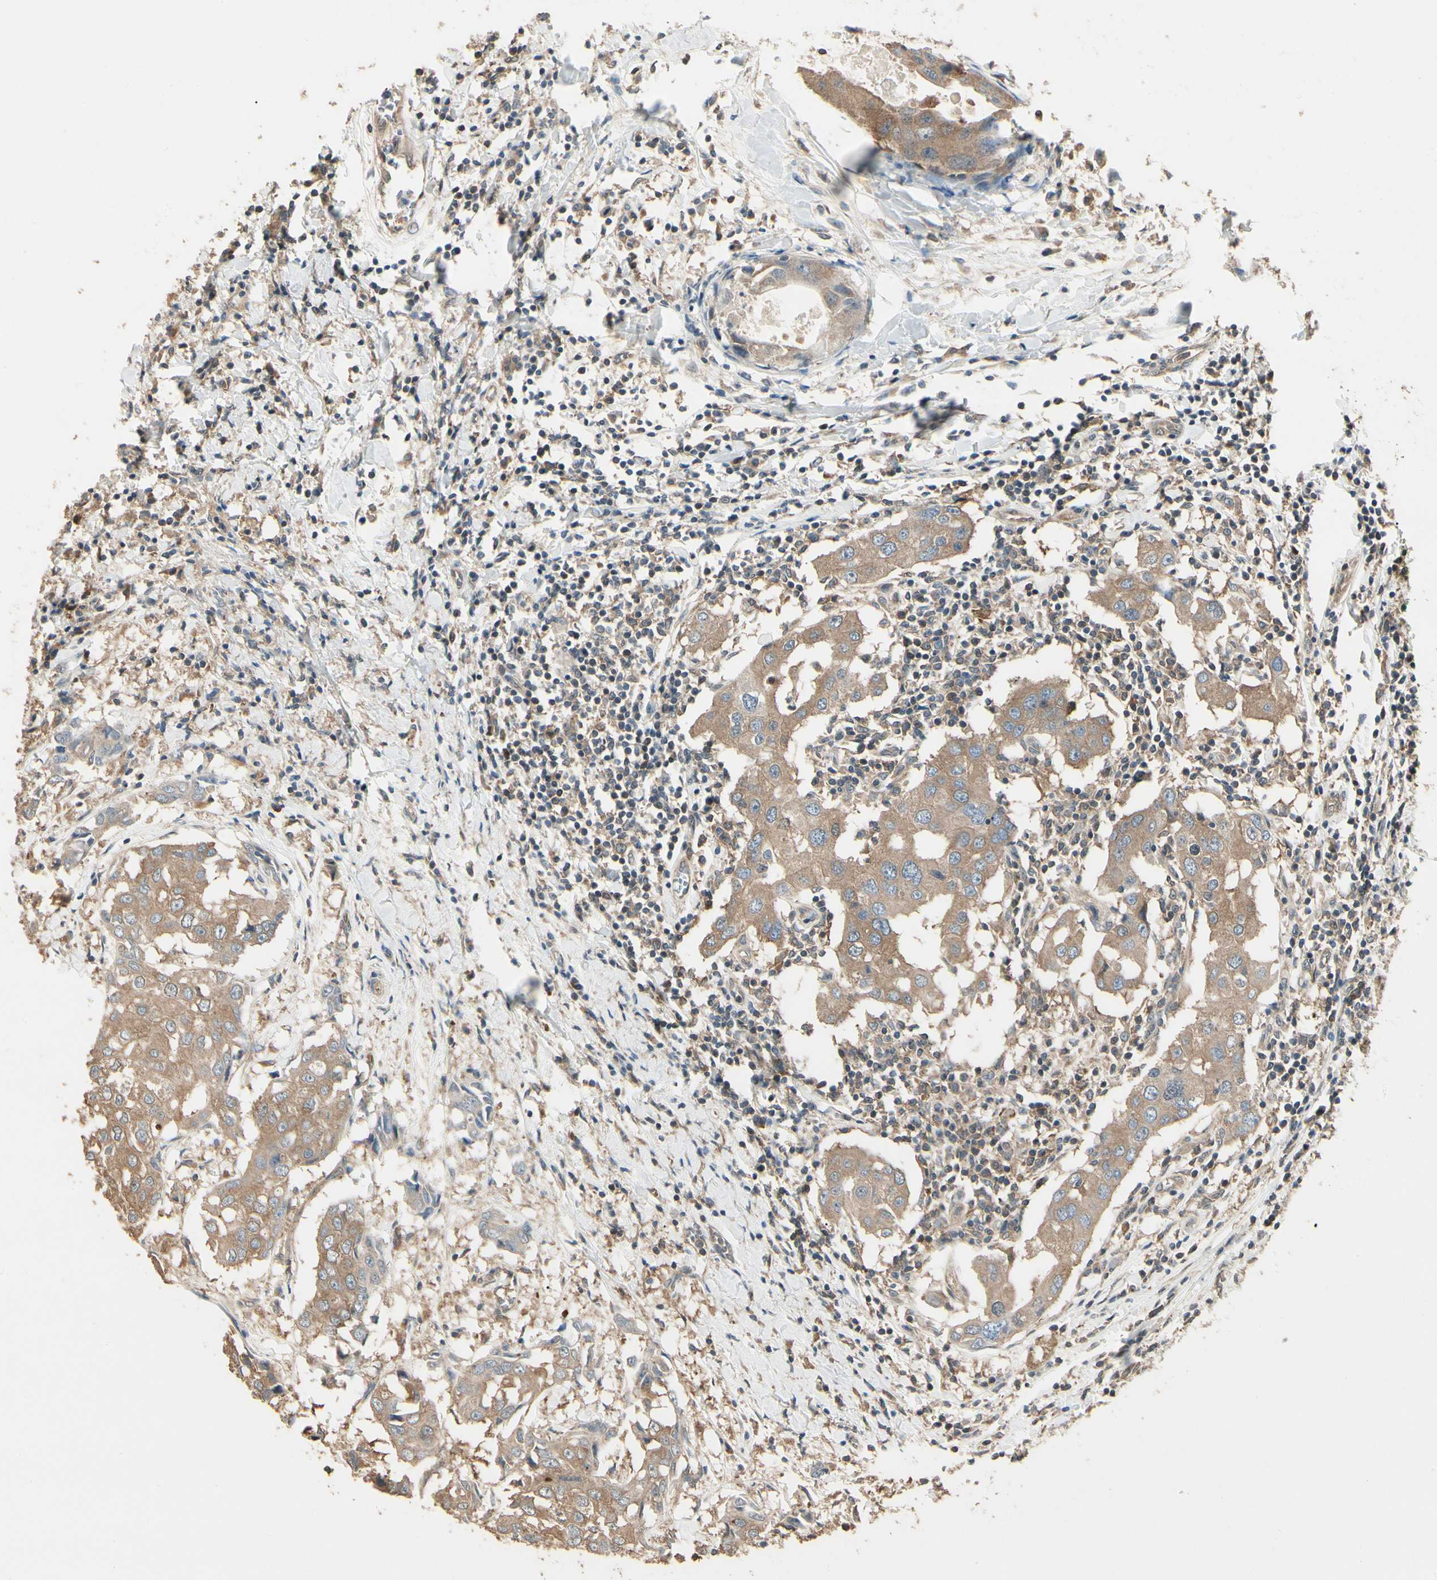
{"staining": {"intensity": "moderate", "quantity": ">75%", "location": "cytoplasmic/membranous"}, "tissue": "breast cancer", "cell_type": "Tumor cells", "image_type": "cancer", "snomed": [{"axis": "morphology", "description": "Duct carcinoma"}, {"axis": "topography", "description": "Breast"}], "caption": "Breast cancer (invasive ductal carcinoma) was stained to show a protein in brown. There is medium levels of moderate cytoplasmic/membranous positivity in about >75% of tumor cells.", "gene": "CCT7", "patient": {"sex": "female", "age": 27}}